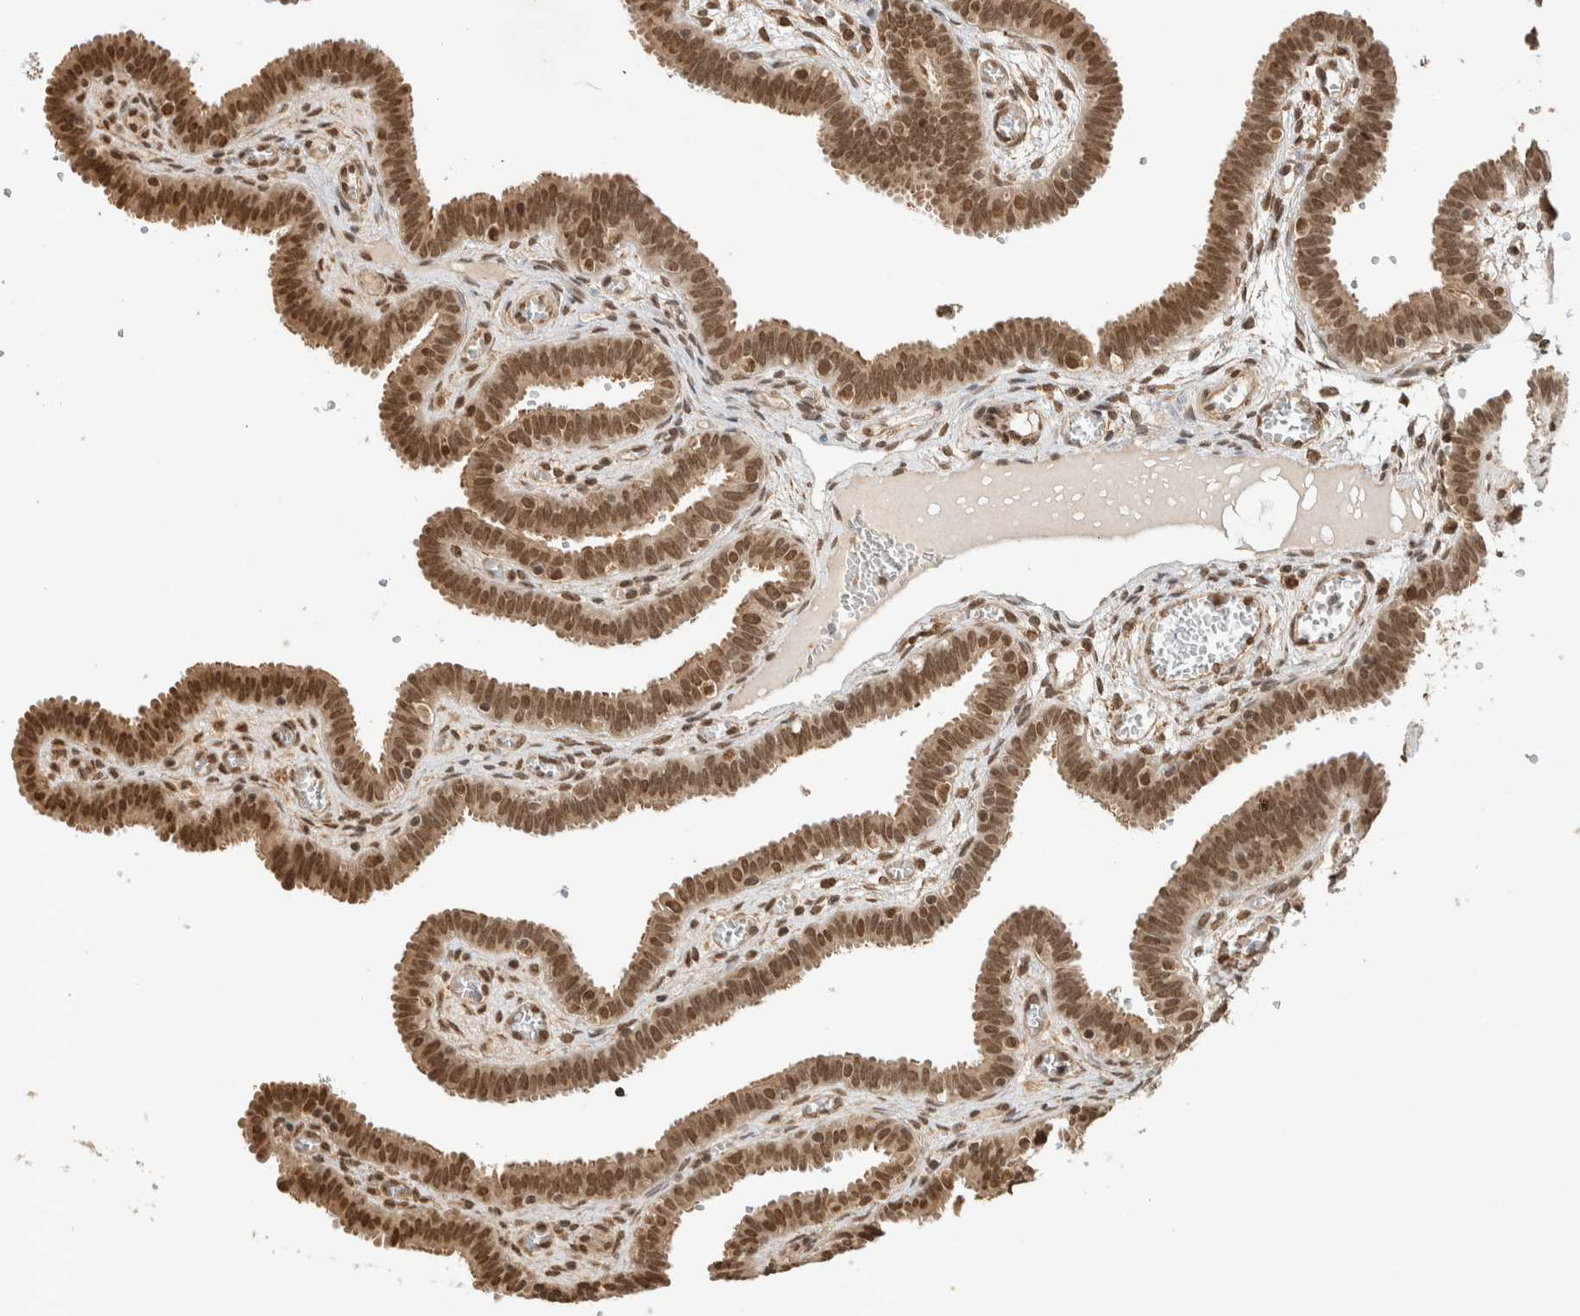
{"staining": {"intensity": "moderate", "quantity": ">75%", "location": "cytoplasmic/membranous,nuclear"}, "tissue": "fallopian tube", "cell_type": "Glandular cells", "image_type": "normal", "snomed": [{"axis": "morphology", "description": "Normal tissue, NOS"}, {"axis": "topography", "description": "Fallopian tube"}, {"axis": "topography", "description": "Placenta"}], "caption": "Glandular cells reveal medium levels of moderate cytoplasmic/membranous,nuclear expression in about >75% of cells in unremarkable human fallopian tube.", "gene": "C1orf21", "patient": {"sex": "female", "age": 32}}